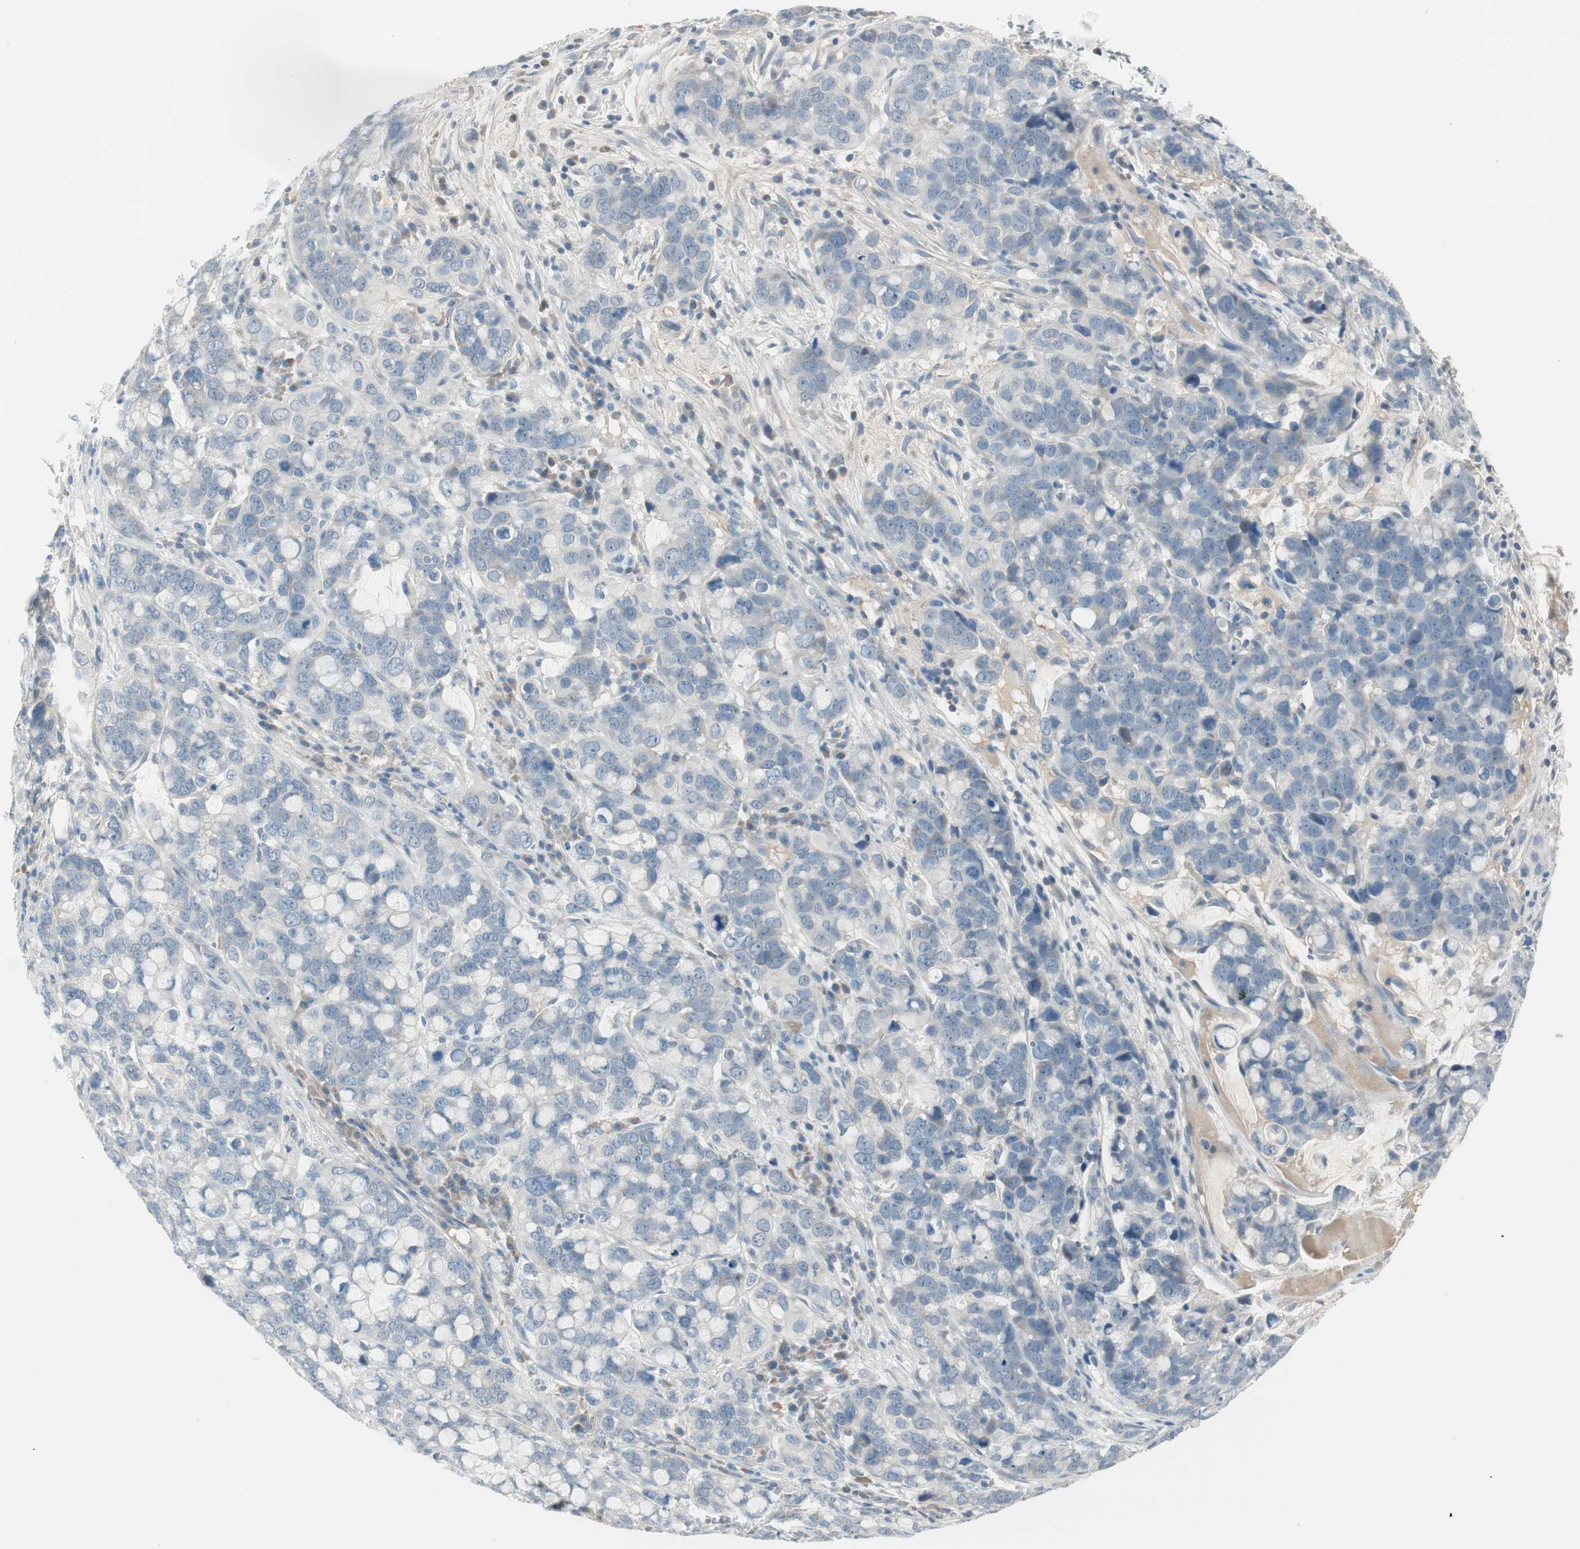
{"staining": {"intensity": "negative", "quantity": "none", "location": "none"}, "tissue": "stomach cancer", "cell_type": "Tumor cells", "image_type": "cancer", "snomed": [{"axis": "morphology", "description": "Adenocarcinoma, NOS"}, {"axis": "topography", "description": "Stomach, lower"}], "caption": "High power microscopy image of an immunohistochemistry micrograph of stomach cancer (adenocarcinoma), revealing no significant expression in tumor cells. (Immunohistochemistry, brightfield microscopy, high magnification).", "gene": "EVA1A", "patient": {"sex": "male", "age": 84}}